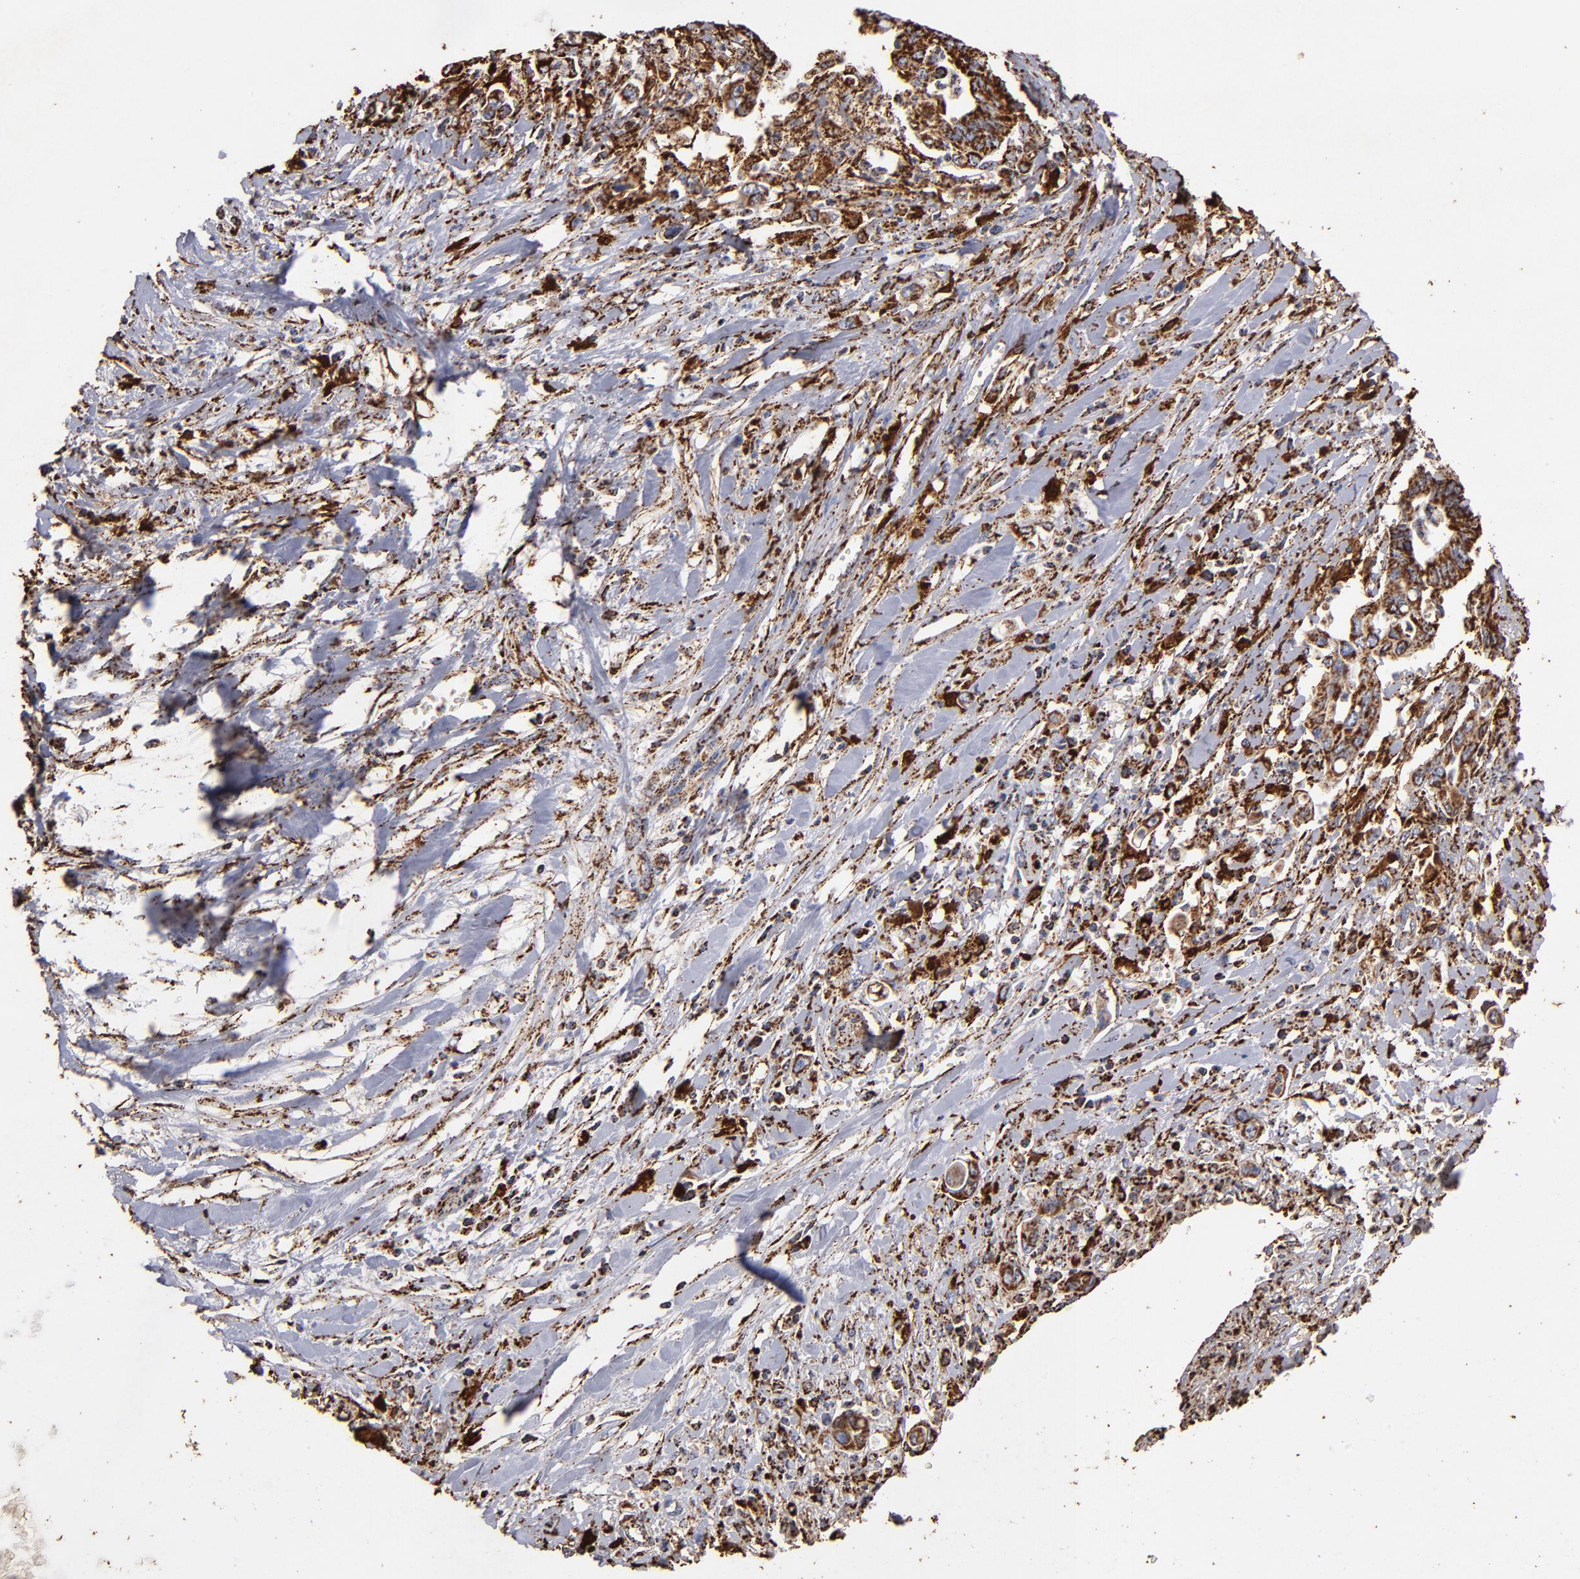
{"staining": {"intensity": "strong", "quantity": ">75%", "location": "cytoplasmic/membranous"}, "tissue": "pancreatic cancer", "cell_type": "Tumor cells", "image_type": "cancer", "snomed": [{"axis": "morphology", "description": "Adenocarcinoma, NOS"}, {"axis": "topography", "description": "Pancreas"}], "caption": "Protein expression analysis of pancreatic cancer demonstrates strong cytoplasmic/membranous positivity in approximately >75% of tumor cells. (DAB (3,3'-diaminobenzidine) = brown stain, brightfield microscopy at high magnification).", "gene": "SOD2", "patient": {"sex": "female", "age": 70}}